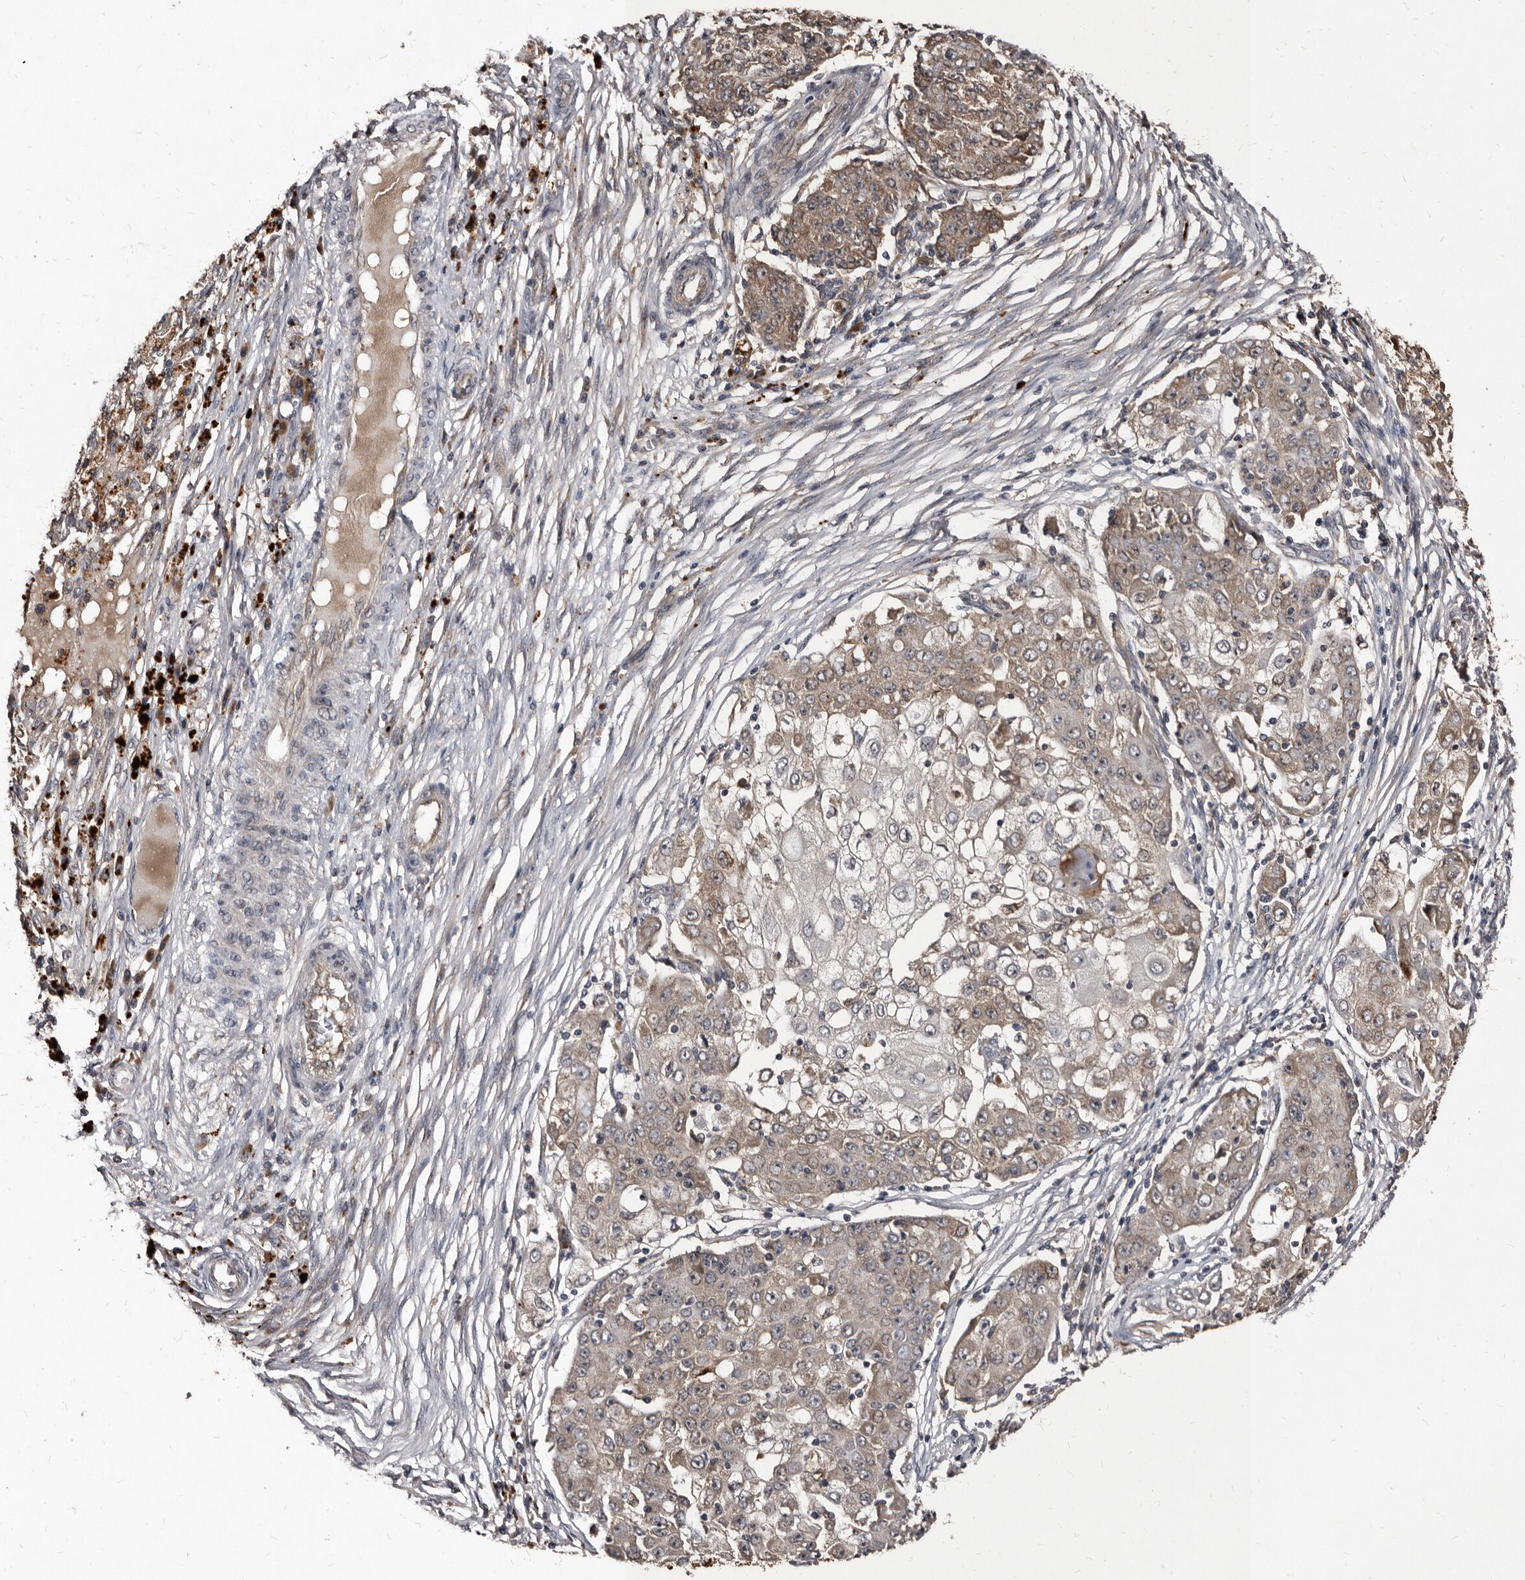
{"staining": {"intensity": "weak", "quantity": ">75%", "location": "cytoplasmic/membranous"}, "tissue": "ovarian cancer", "cell_type": "Tumor cells", "image_type": "cancer", "snomed": [{"axis": "morphology", "description": "Carcinoma, endometroid"}, {"axis": "topography", "description": "Ovary"}], "caption": "Ovarian cancer was stained to show a protein in brown. There is low levels of weak cytoplasmic/membranous positivity in approximately >75% of tumor cells.", "gene": "PMVK", "patient": {"sex": "female", "age": 42}}